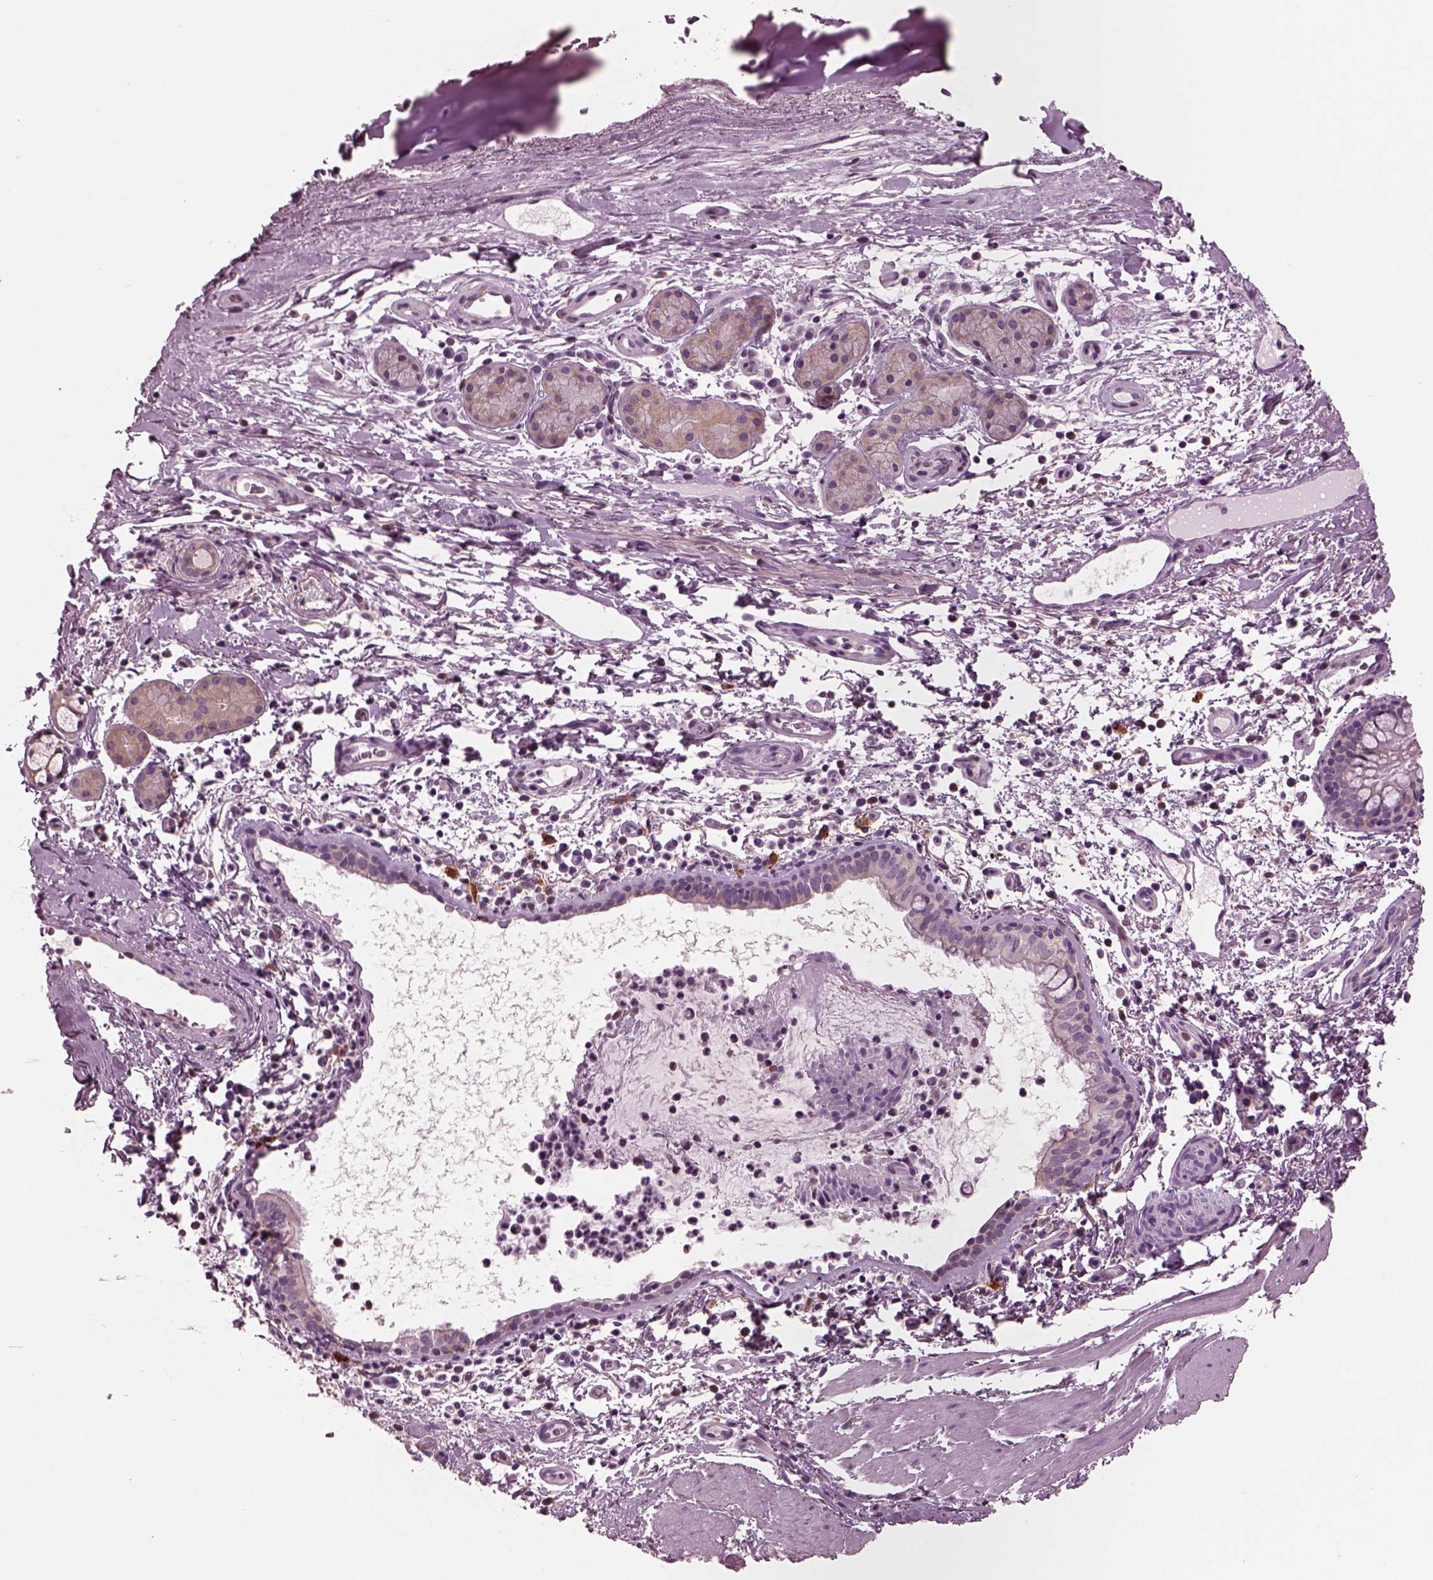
{"staining": {"intensity": "negative", "quantity": "none", "location": "none"}, "tissue": "bronchus", "cell_type": "Respiratory epithelial cells", "image_type": "normal", "snomed": [{"axis": "morphology", "description": "Normal tissue, NOS"}, {"axis": "topography", "description": "Bronchus"}], "caption": "DAB (3,3'-diaminobenzidine) immunohistochemical staining of normal bronchus shows no significant positivity in respiratory epithelial cells.", "gene": "SHTN1", "patient": {"sex": "female", "age": 64}}